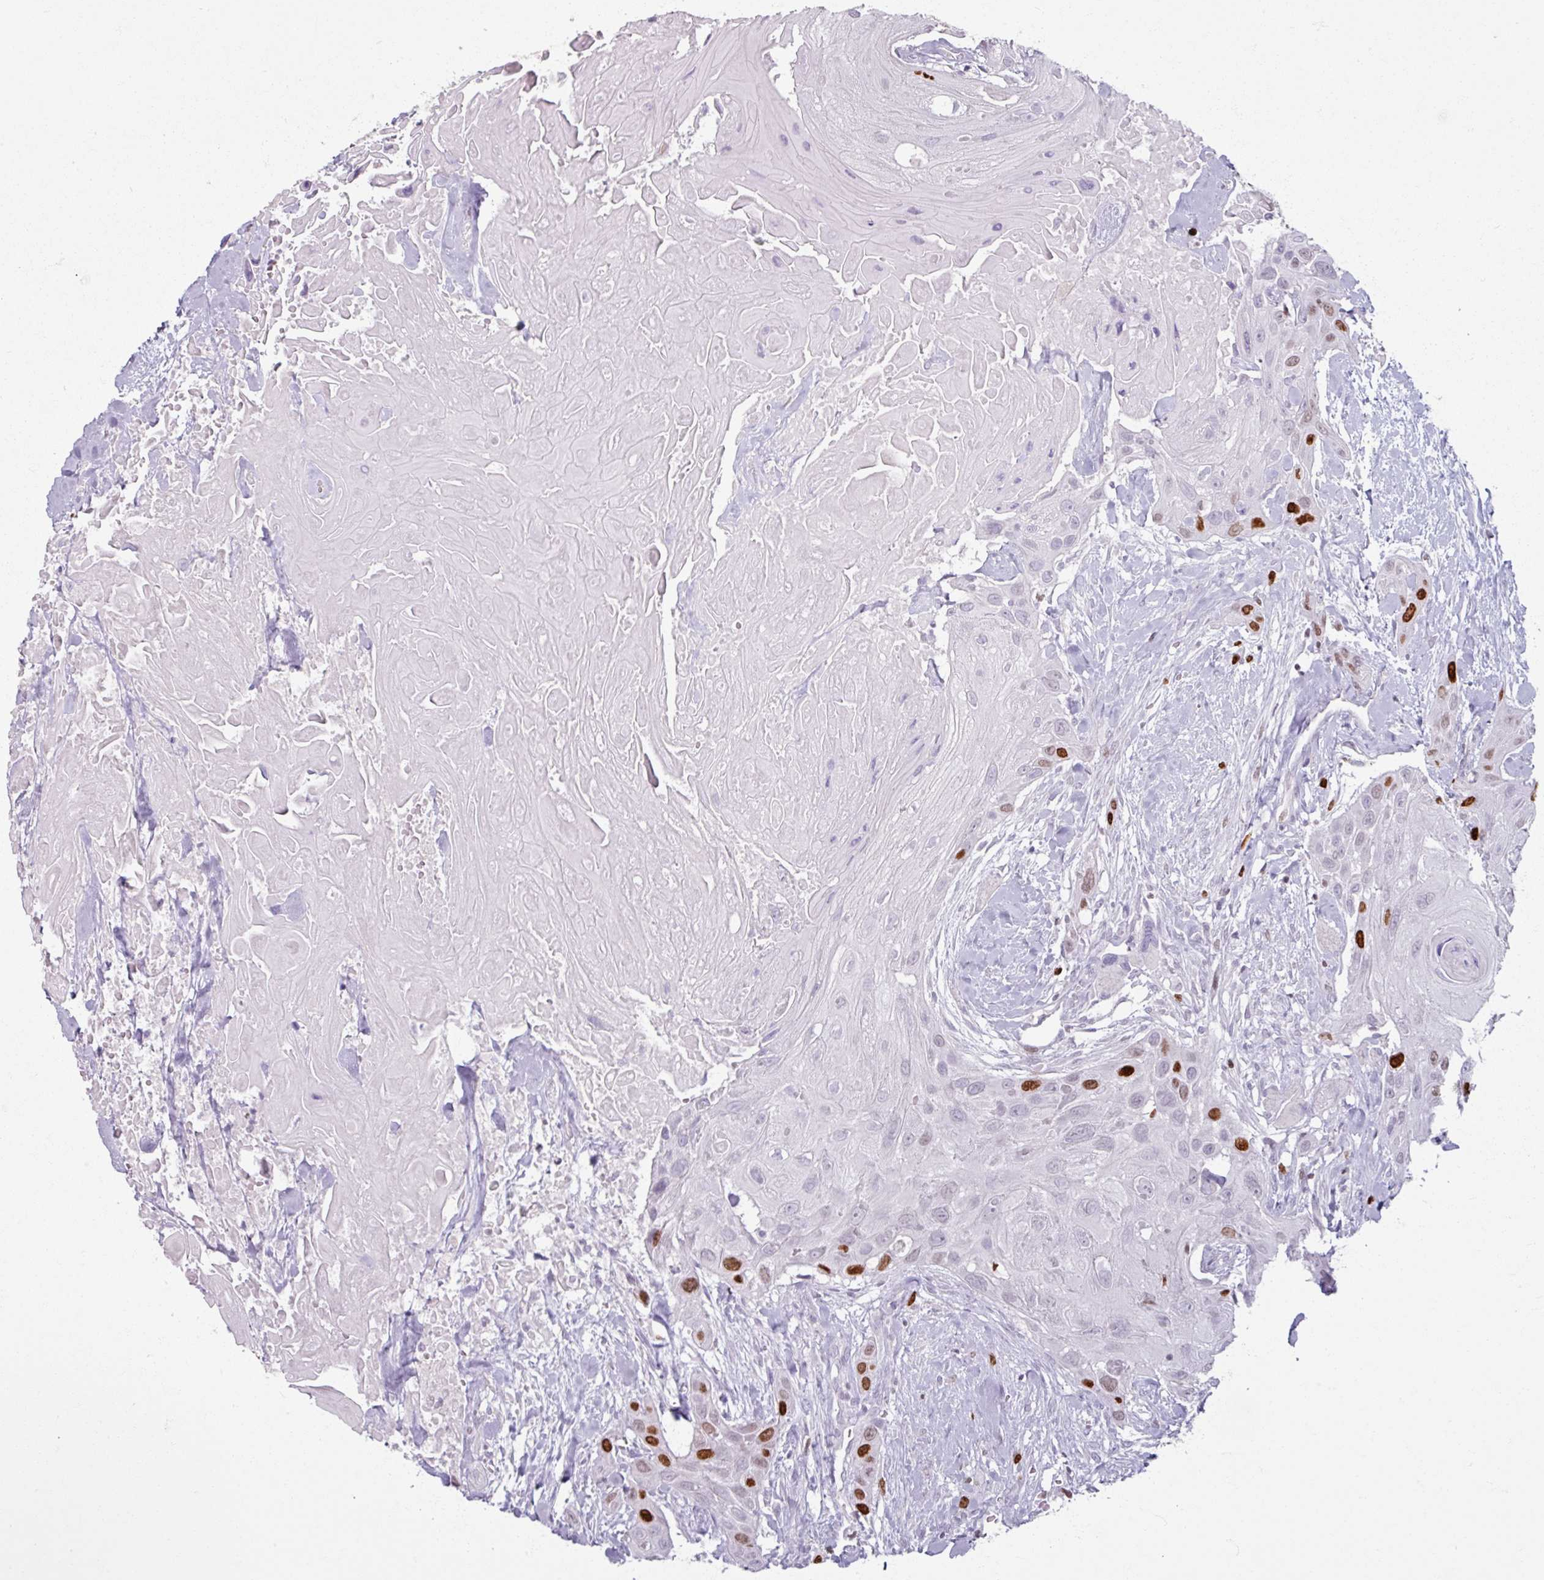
{"staining": {"intensity": "strong", "quantity": "<25%", "location": "nuclear"}, "tissue": "head and neck cancer", "cell_type": "Tumor cells", "image_type": "cancer", "snomed": [{"axis": "morphology", "description": "Squamous cell carcinoma, NOS"}, {"axis": "topography", "description": "Head-Neck"}], "caption": "A high-resolution micrograph shows IHC staining of squamous cell carcinoma (head and neck), which demonstrates strong nuclear expression in about <25% of tumor cells.", "gene": "ATAD2", "patient": {"sex": "male", "age": 81}}